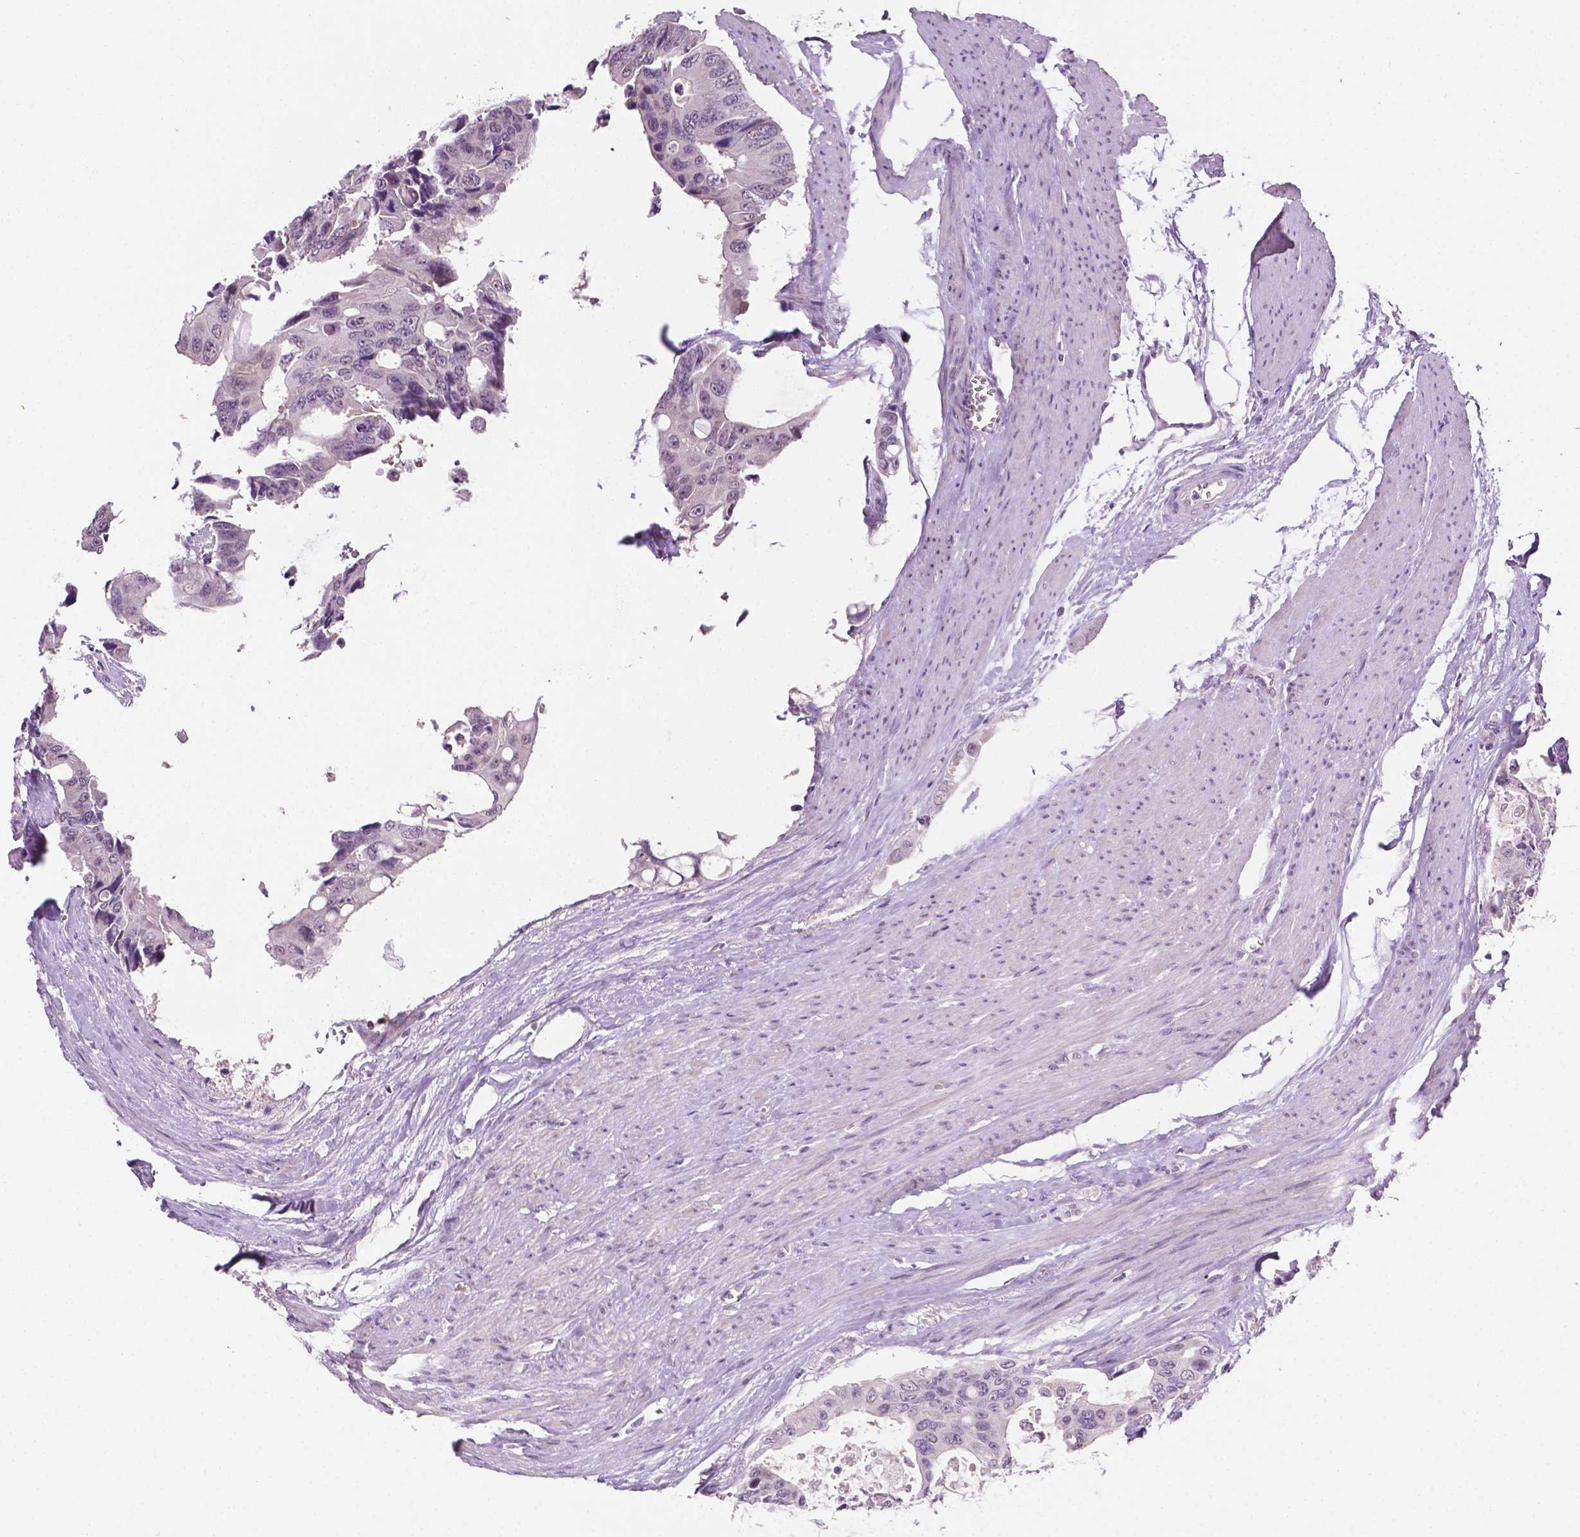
{"staining": {"intensity": "negative", "quantity": "none", "location": "none"}, "tissue": "colorectal cancer", "cell_type": "Tumor cells", "image_type": "cancer", "snomed": [{"axis": "morphology", "description": "Adenocarcinoma, NOS"}, {"axis": "topography", "description": "Rectum"}], "caption": "Immunohistochemistry (IHC) photomicrograph of colorectal adenocarcinoma stained for a protein (brown), which demonstrates no expression in tumor cells. (DAB immunohistochemistry with hematoxylin counter stain).", "gene": "MROH6", "patient": {"sex": "male", "age": 76}}